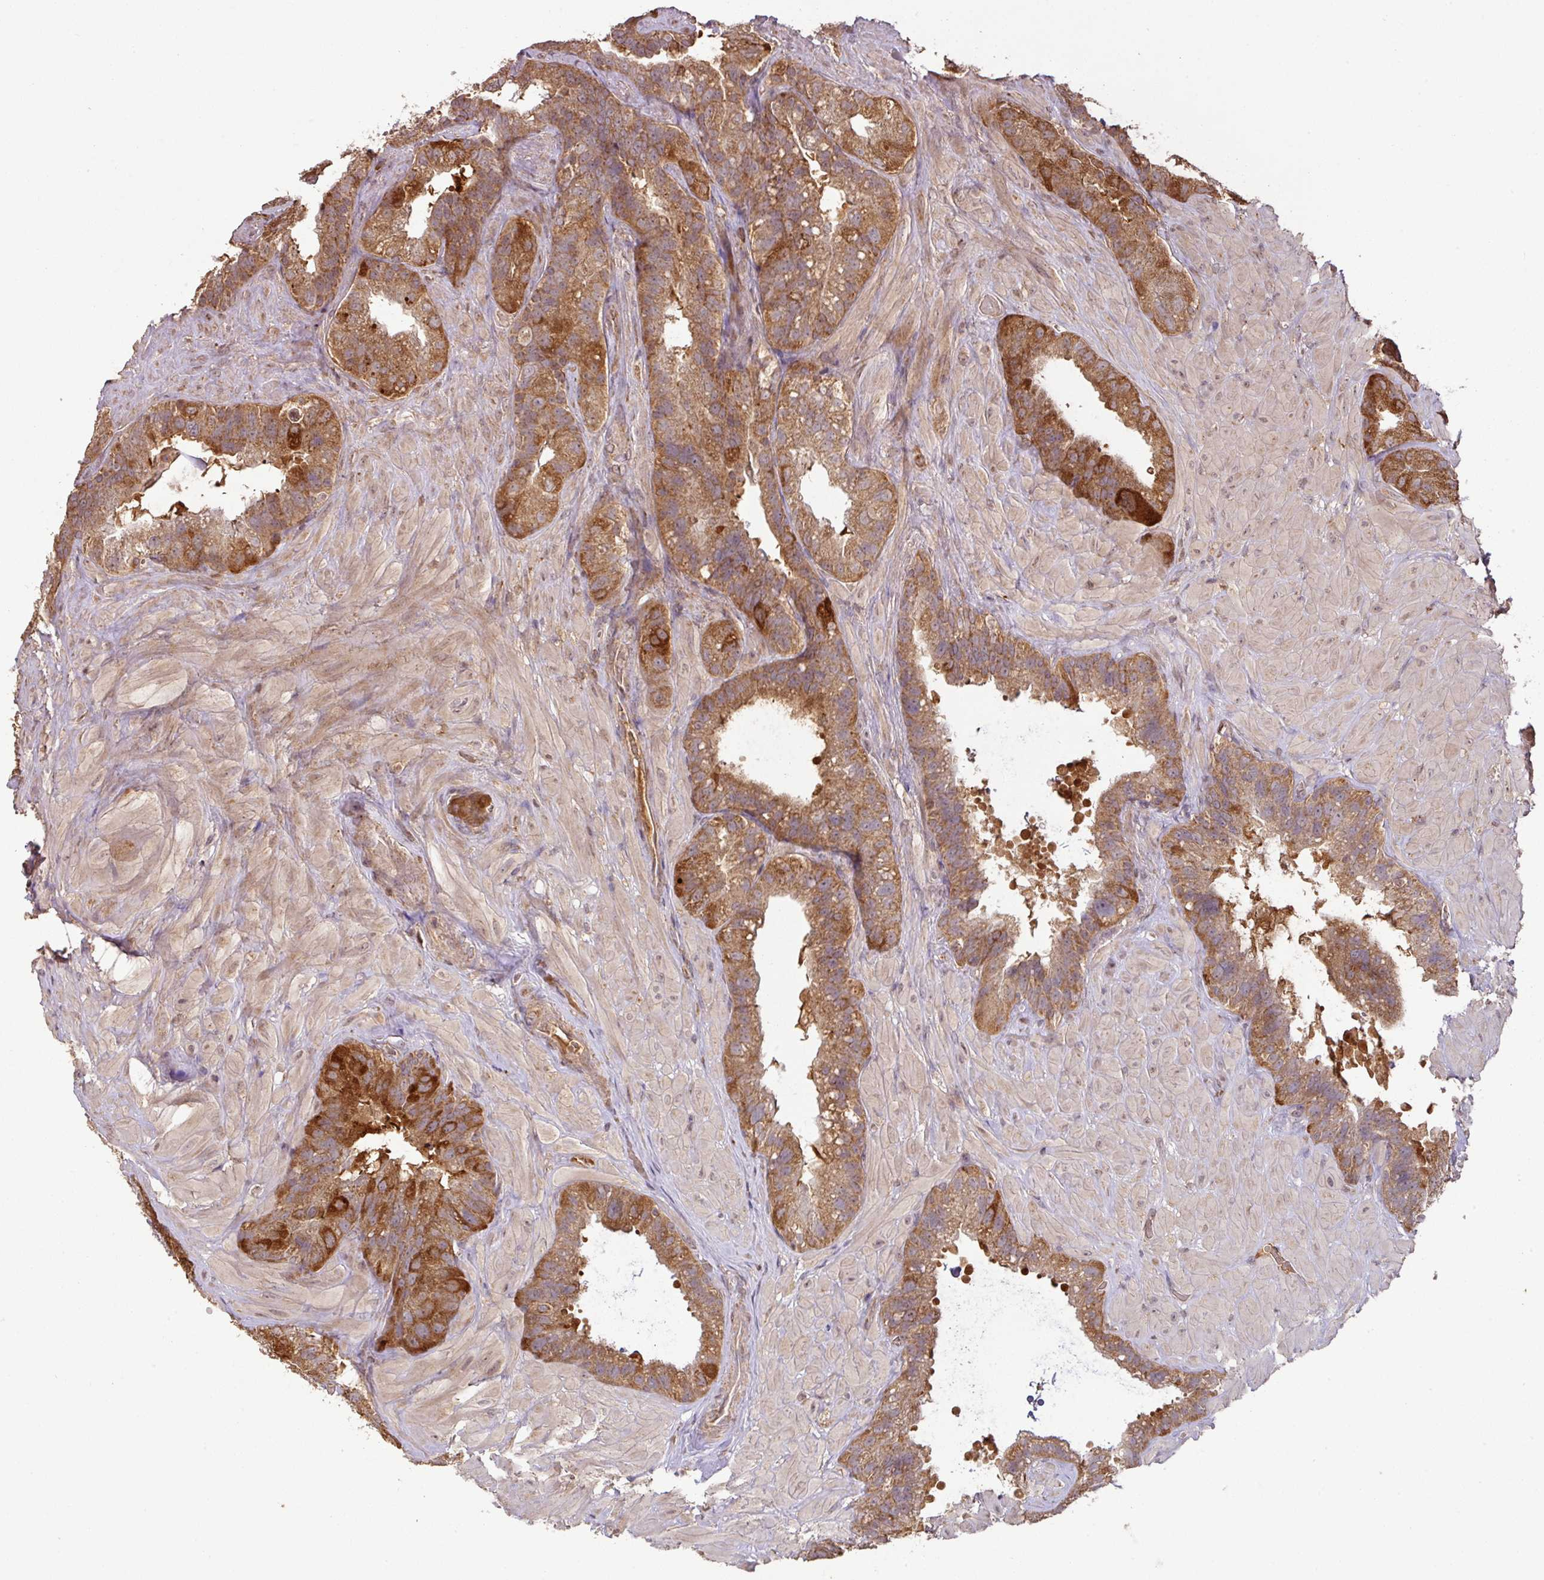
{"staining": {"intensity": "strong", "quantity": ">75%", "location": "cytoplasmic/membranous"}, "tissue": "seminal vesicle", "cell_type": "Glandular cells", "image_type": "normal", "snomed": [{"axis": "morphology", "description": "Normal tissue, NOS"}, {"axis": "topography", "description": "Seminal veicle"}, {"axis": "topography", "description": "Peripheral nerve tissue"}], "caption": "IHC photomicrograph of normal human seminal vesicle stained for a protein (brown), which reveals high levels of strong cytoplasmic/membranous staining in approximately >75% of glandular cells.", "gene": "MRRF", "patient": {"sex": "male", "age": 76}}